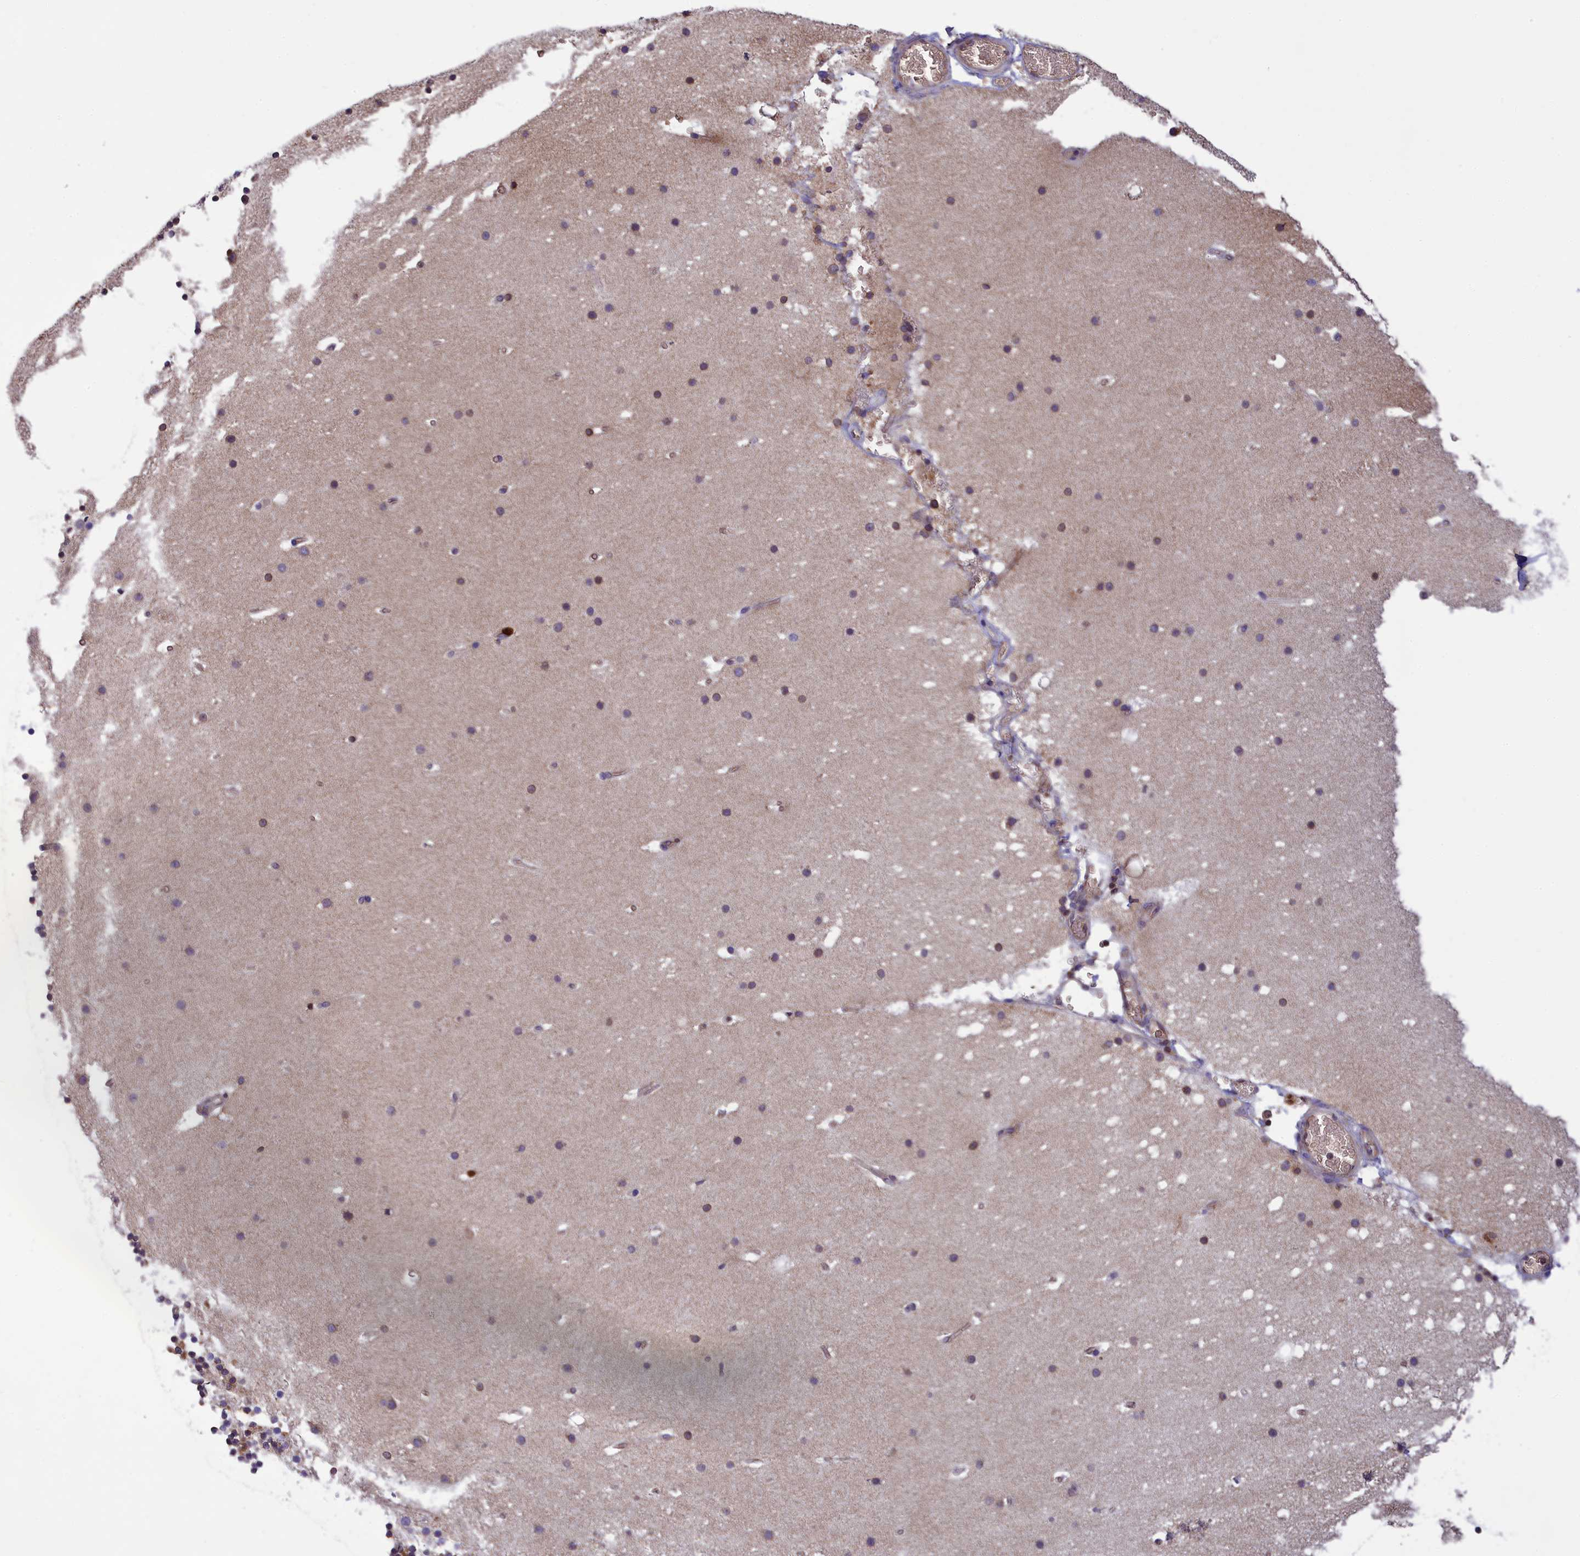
{"staining": {"intensity": "weak", "quantity": "25%-75%", "location": "cytoplasmic/membranous"}, "tissue": "cerebellum", "cell_type": "Cells in granular layer", "image_type": "normal", "snomed": [{"axis": "morphology", "description": "Normal tissue, NOS"}, {"axis": "topography", "description": "Cerebellum"}], "caption": "Weak cytoplasmic/membranous positivity for a protein is appreciated in about 25%-75% of cells in granular layer of benign cerebellum using immunohistochemistry.", "gene": "PKHD1L1", "patient": {"sex": "male", "age": 57}}